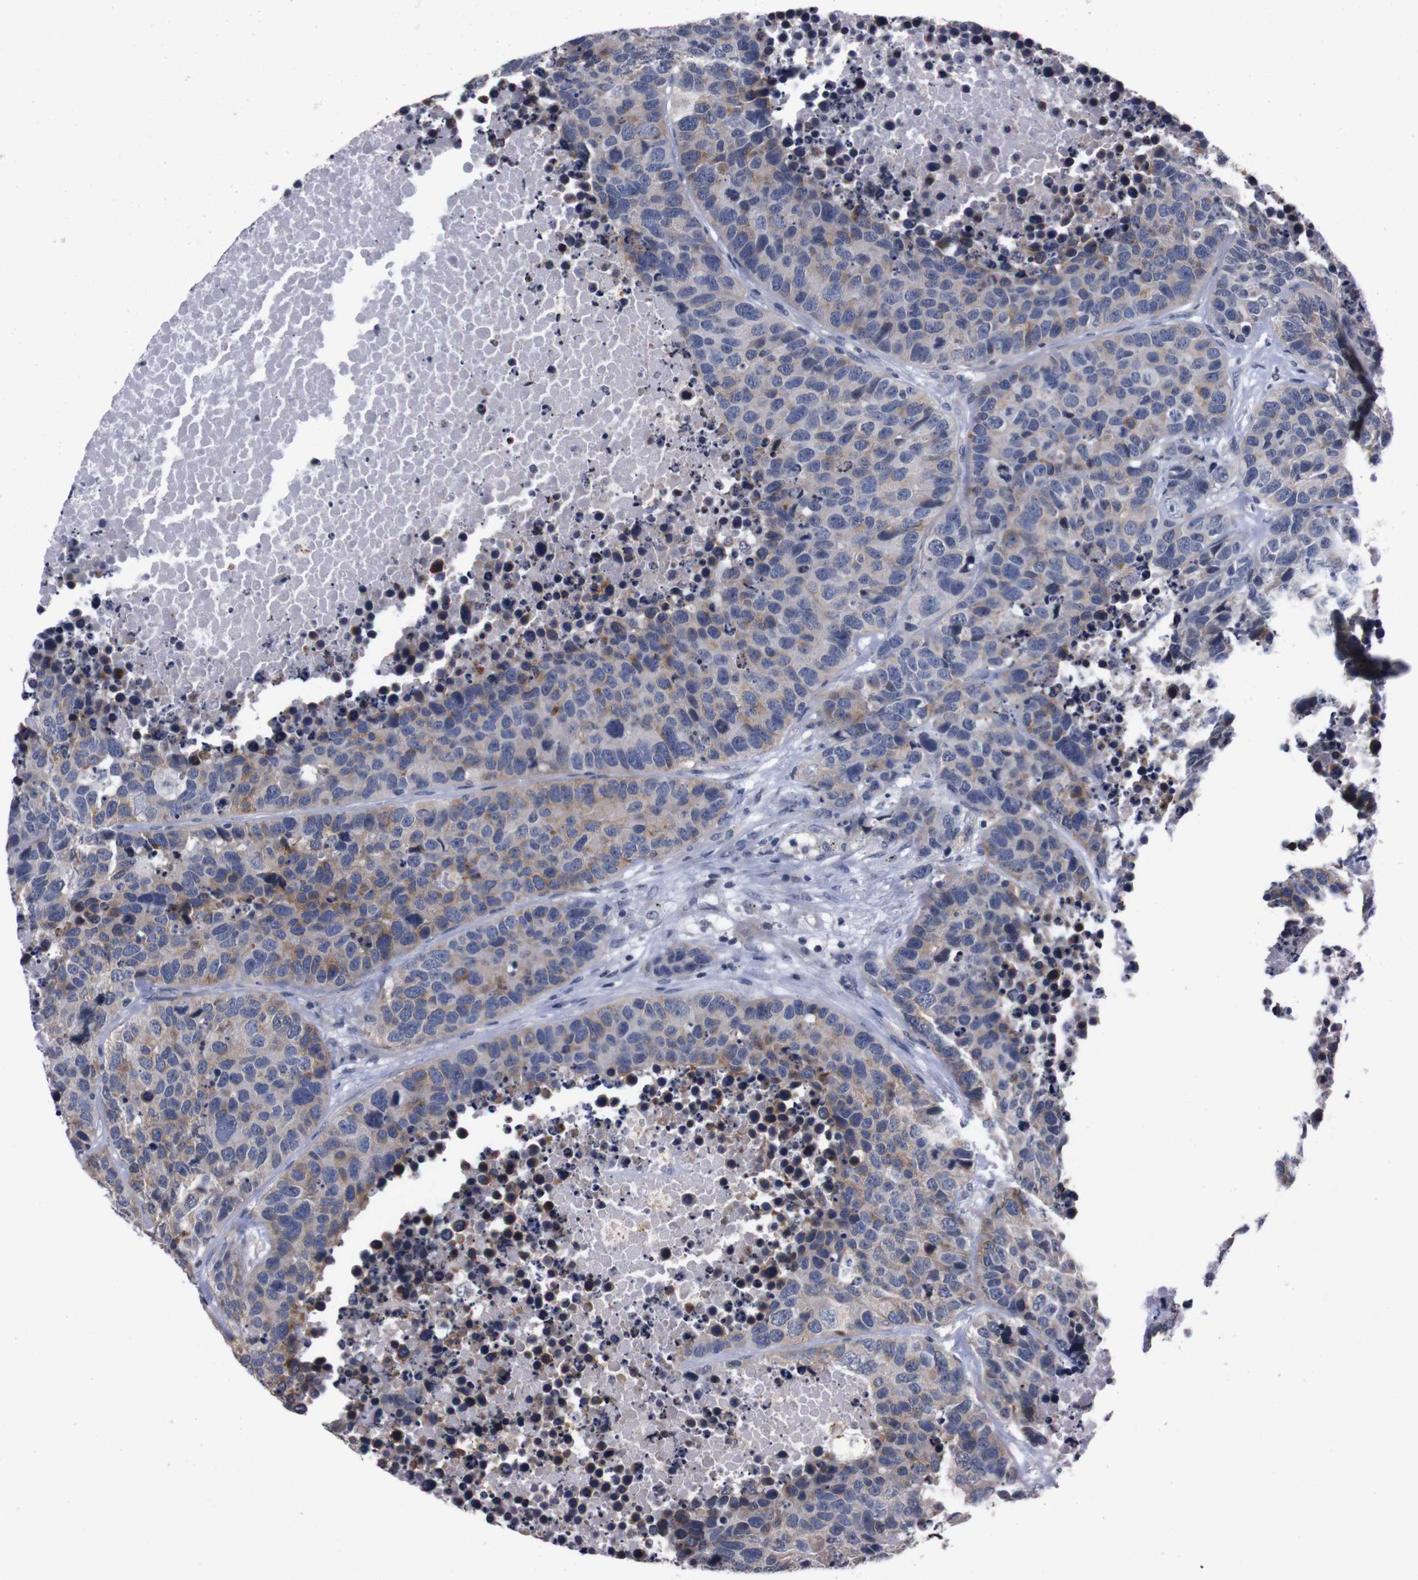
{"staining": {"intensity": "moderate", "quantity": "<25%", "location": "cytoplasmic/membranous"}, "tissue": "carcinoid", "cell_type": "Tumor cells", "image_type": "cancer", "snomed": [{"axis": "morphology", "description": "Carcinoid, malignant, NOS"}, {"axis": "topography", "description": "Lung"}], "caption": "Tumor cells exhibit low levels of moderate cytoplasmic/membranous staining in approximately <25% of cells in carcinoid.", "gene": "TNFRSF21", "patient": {"sex": "male", "age": 60}}